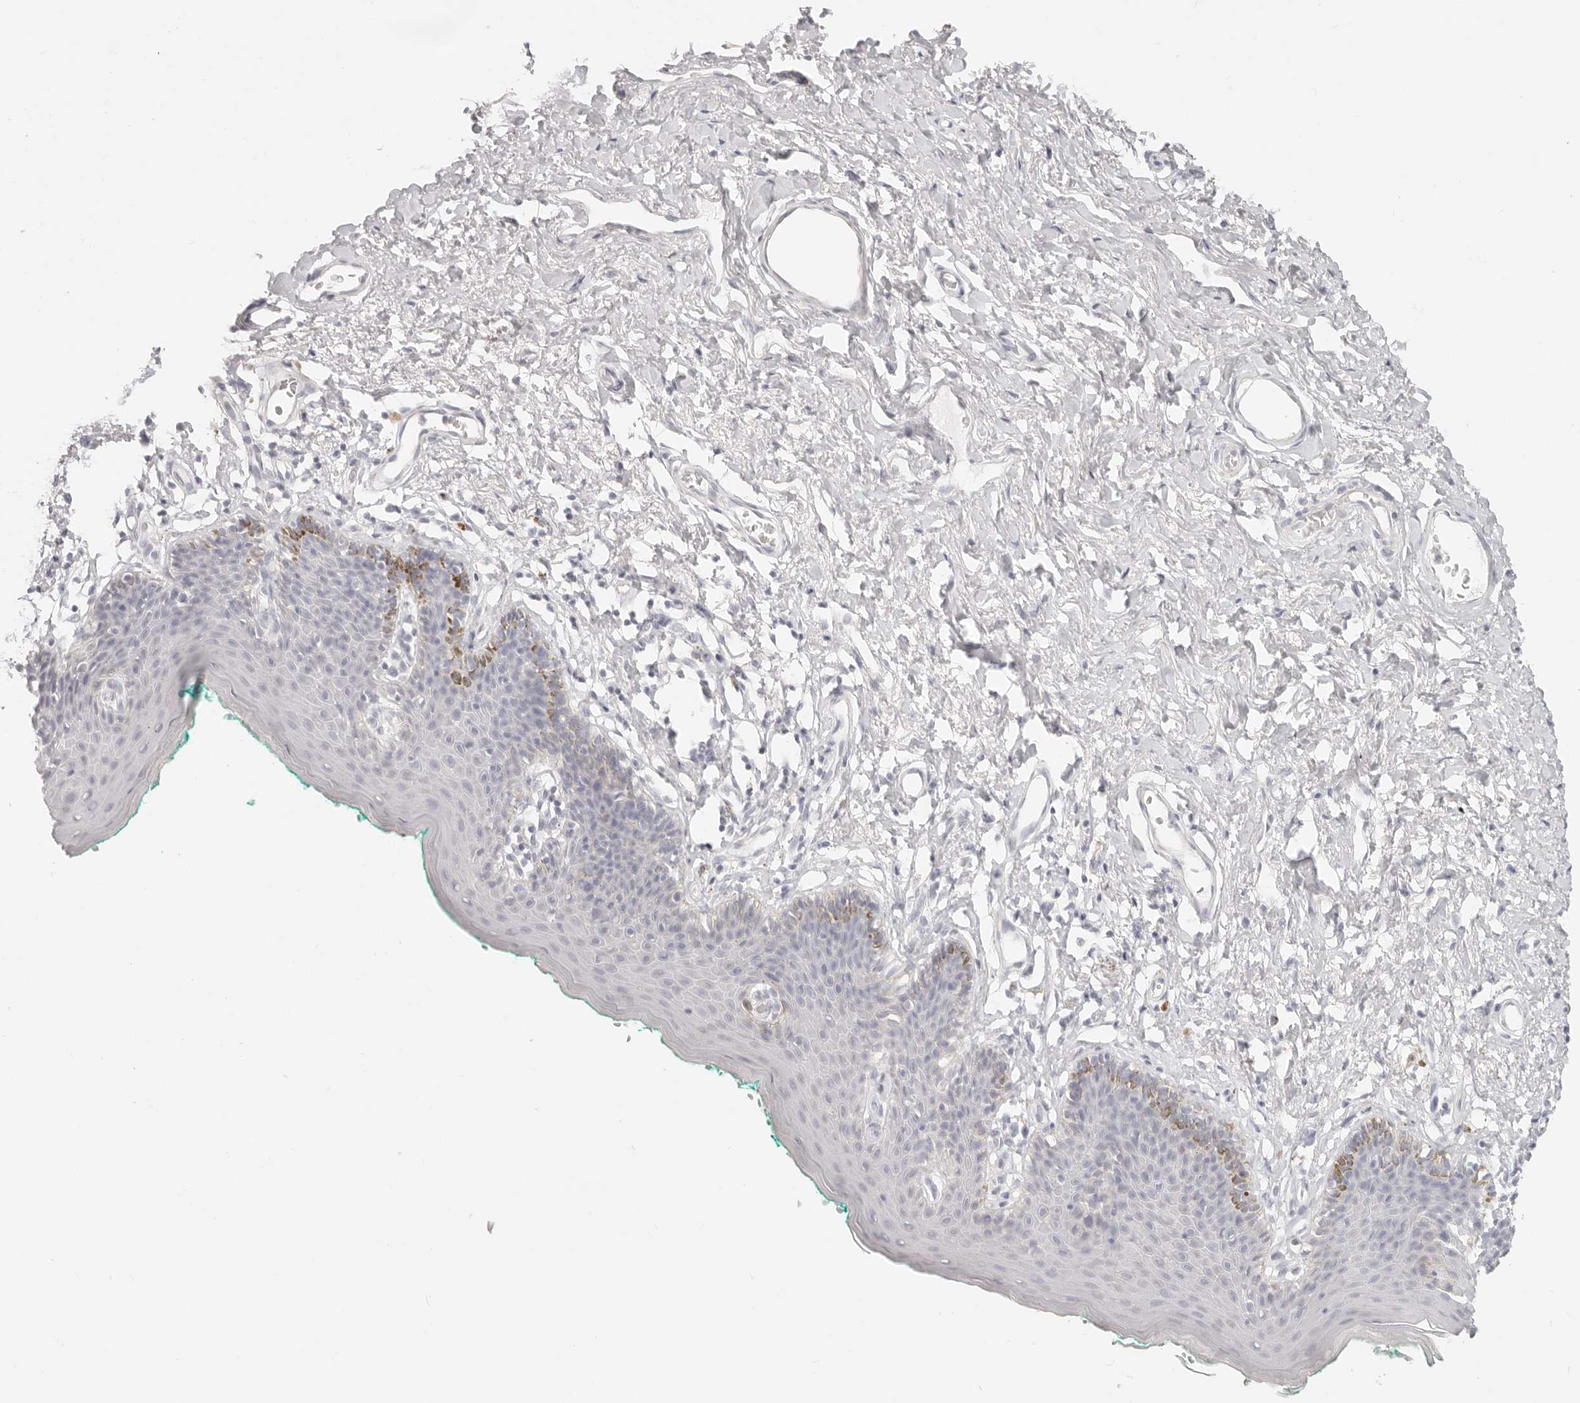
{"staining": {"intensity": "moderate", "quantity": "<25%", "location": "cytoplasmic/membranous"}, "tissue": "skin", "cell_type": "Epidermal cells", "image_type": "normal", "snomed": [{"axis": "morphology", "description": "Normal tissue, NOS"}, {"axis": "topography", "description": "Vulva"}], "caption": "Protein staining of benign skin demonstrates moderate cytoplasmic/membranous expression in about <25% of epidermal cells. (DAB (3,3'-diaminobenzidine) IHC, brown staining for protein, blue staining for nuclei).", "gene": "EPCAM", "patient": {"sex": "female", "age": 66}}